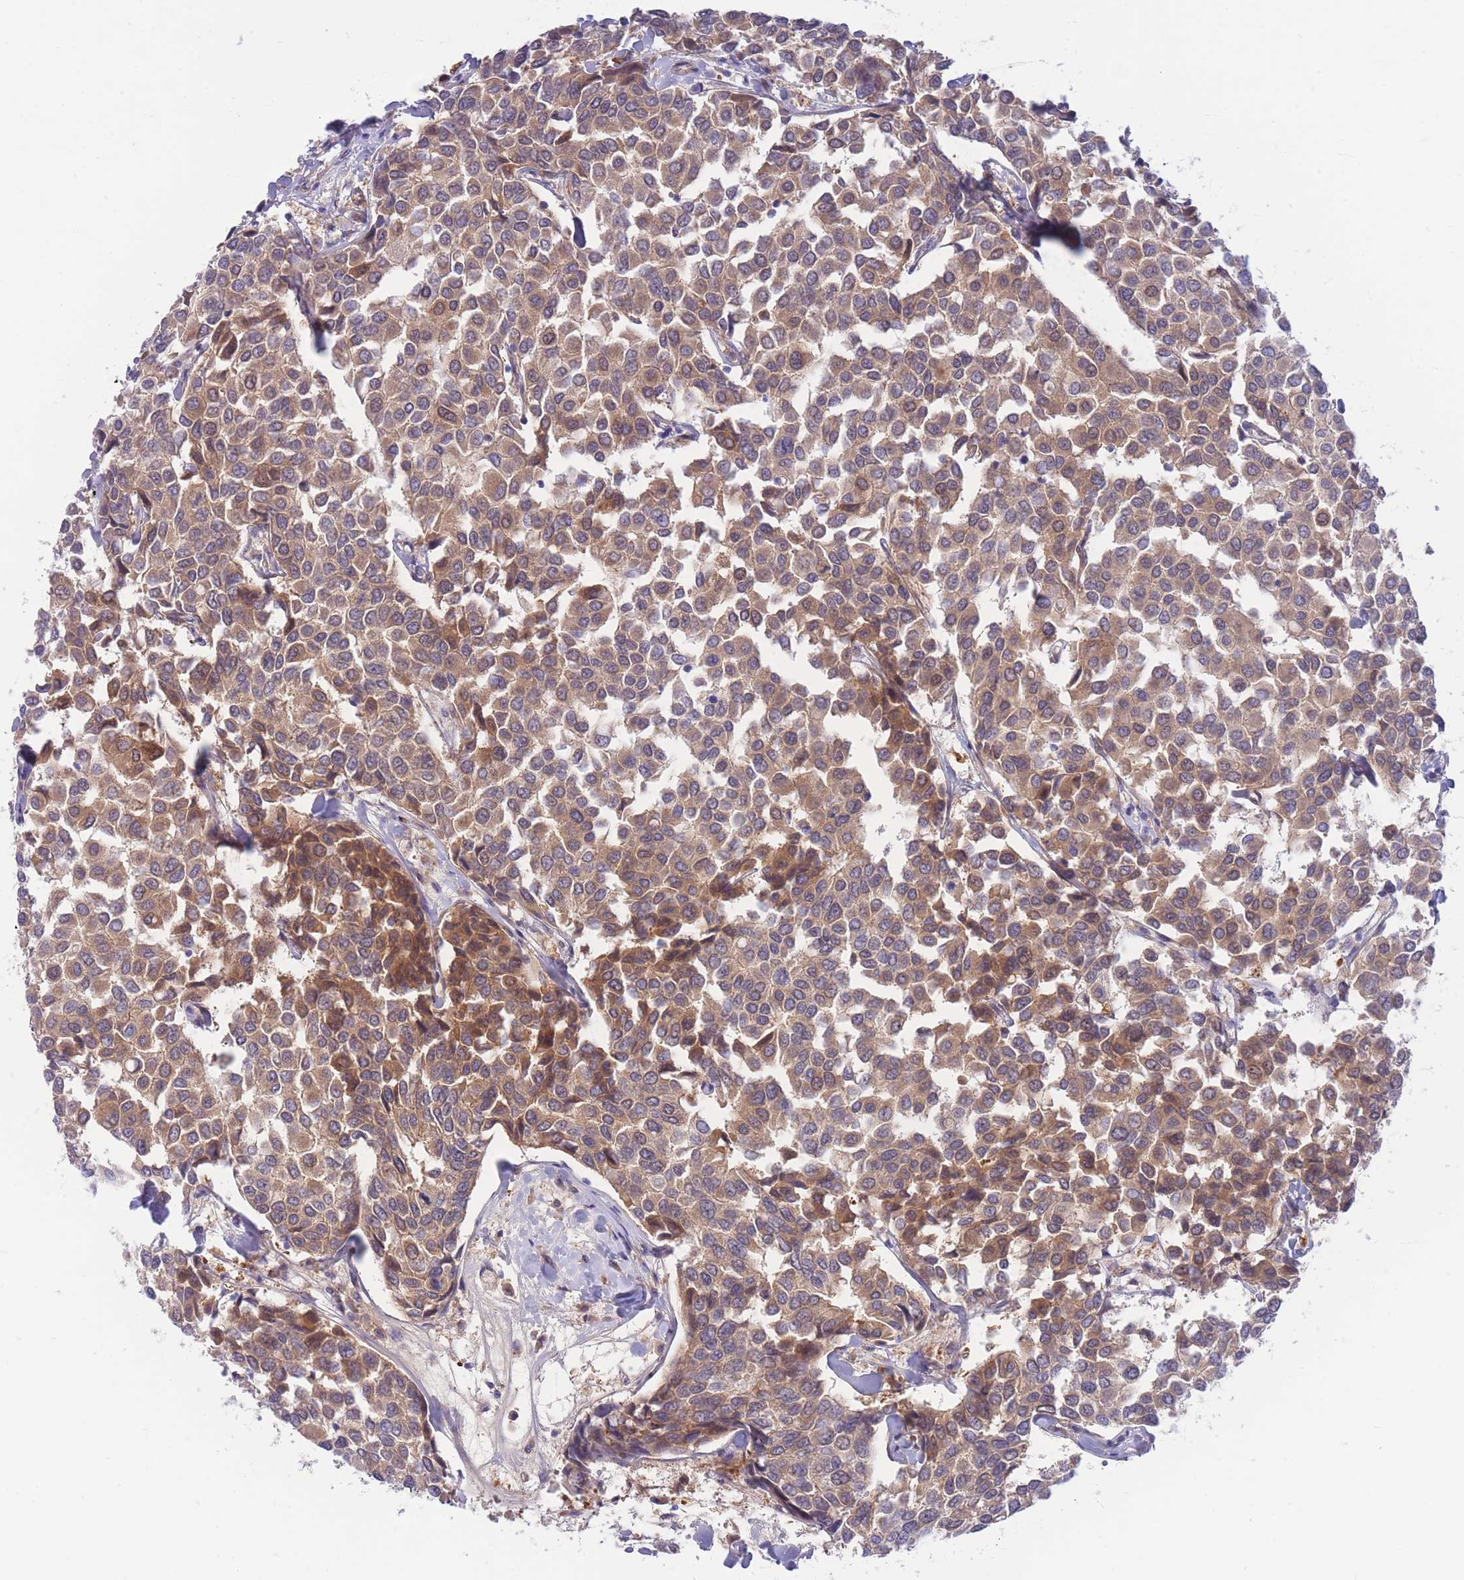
{"staining": {"intensity": "weak", "quantity": ">75%", "location": "cytoplasmic/membranous"}, "tissue": "breast cancer", "cell_type": "Tumor cells", "image_type": "cancer", "snomed": [{"axis": "morphology", "description": "Duct carcinoma"}, {"axis": "topography", "description": "Breast"}], "caption": "This image displays breast intraductal carcinoma stained with IHC to label a protein in brown. The cytoplasmic/membranous of tumor cells show weak positivity for the protein. Nuclei are counter-stained blue.", "gene": "APOL4", "patient": {"sex": "female", "age": 55}}